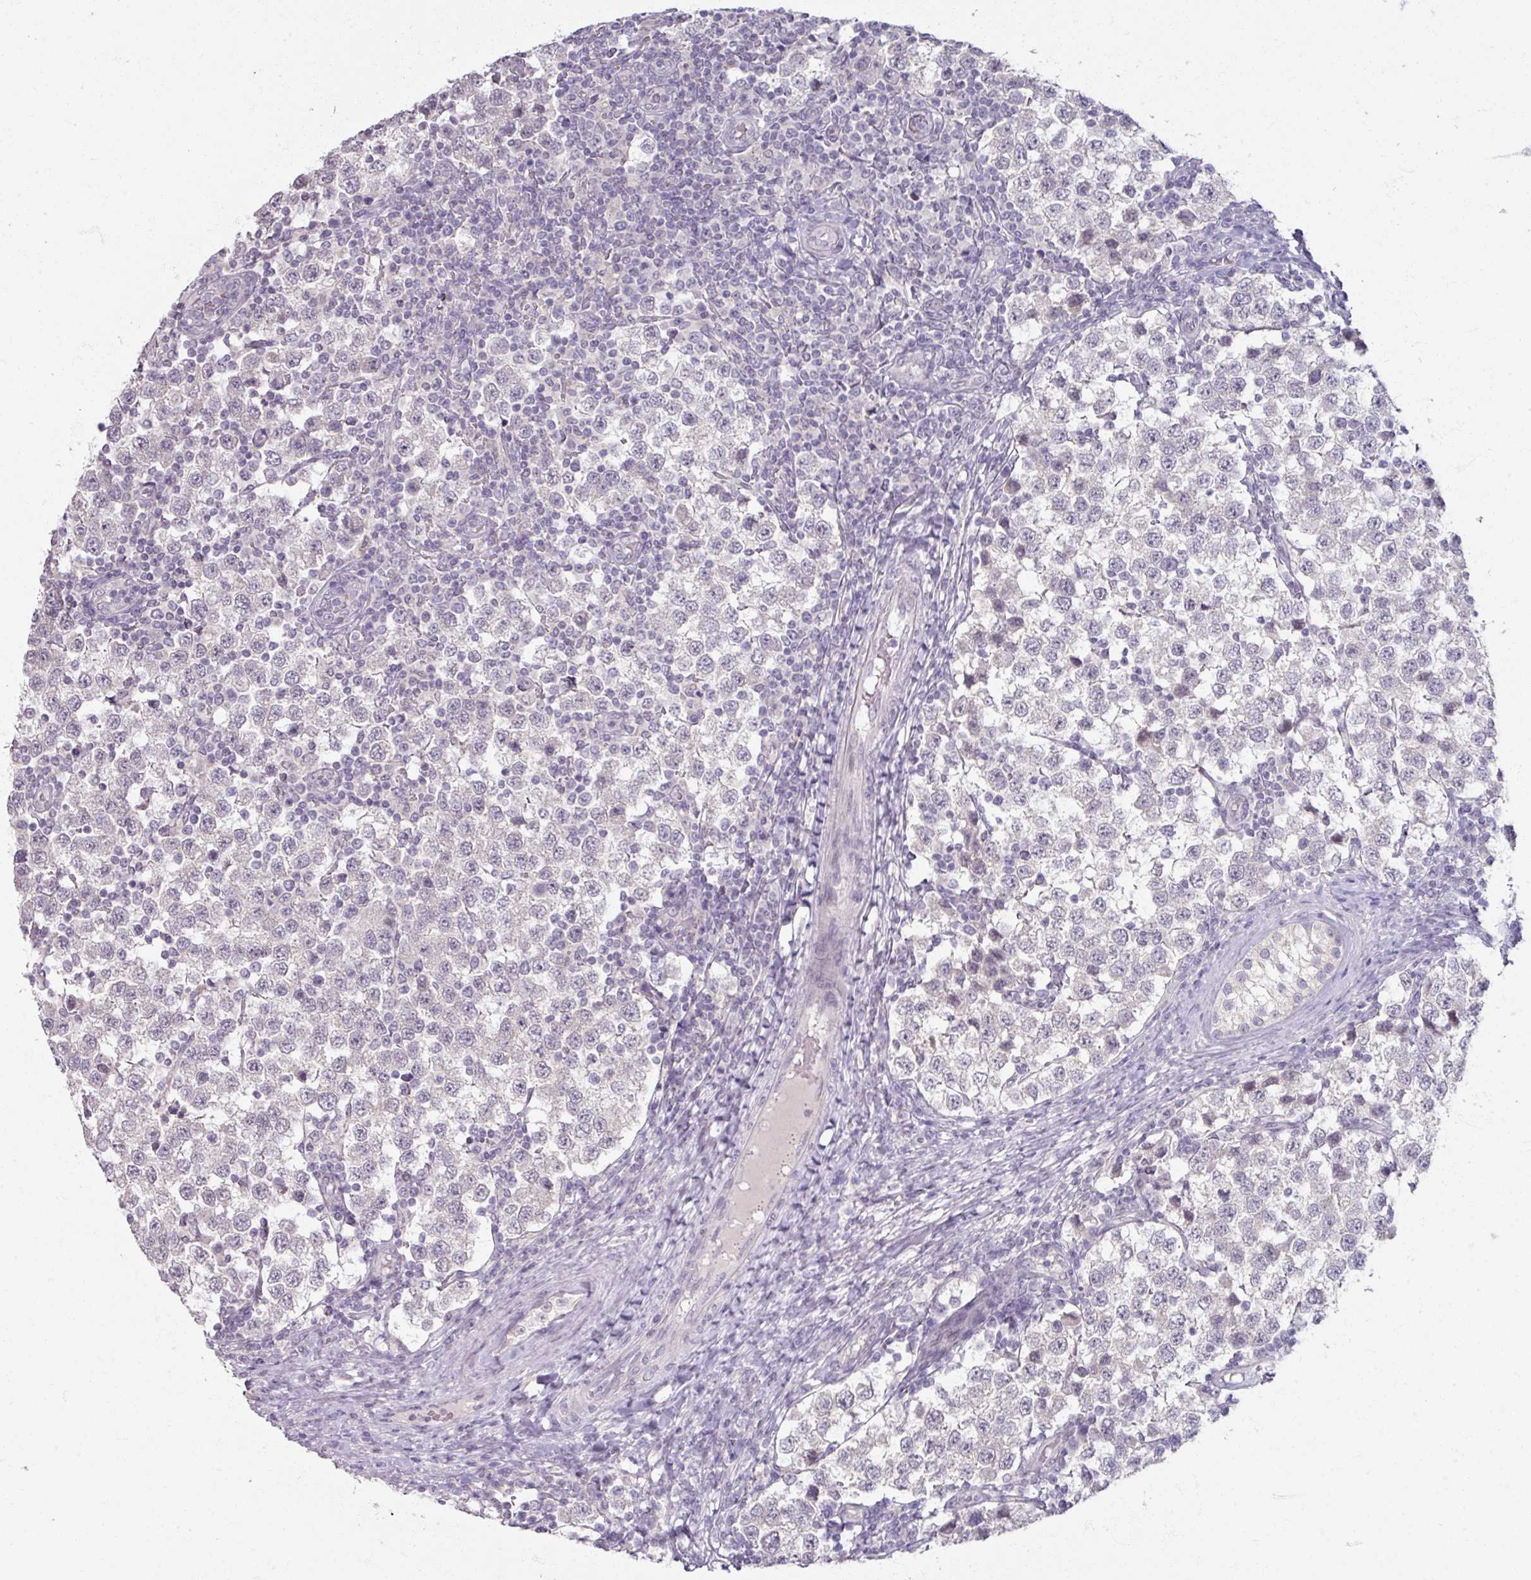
{"staining": {"intensity": "negative", "quantity": "none", "location": "none"}, "tissue": "testis cancer", "cell_type": "Tumor cells", "image_type": "cancer", "snomed": [{"axis": "morphology", "description": "Seminoma, NOS"}, {"axis": "topography", "description": "Testis"}], "caption": "IHC micrograph of human testis seminoma stained for a protein (brown), which shows no expression in tumor cells.", "gene": "SOX11", "patient": {"sex": "male", "age": 34}}